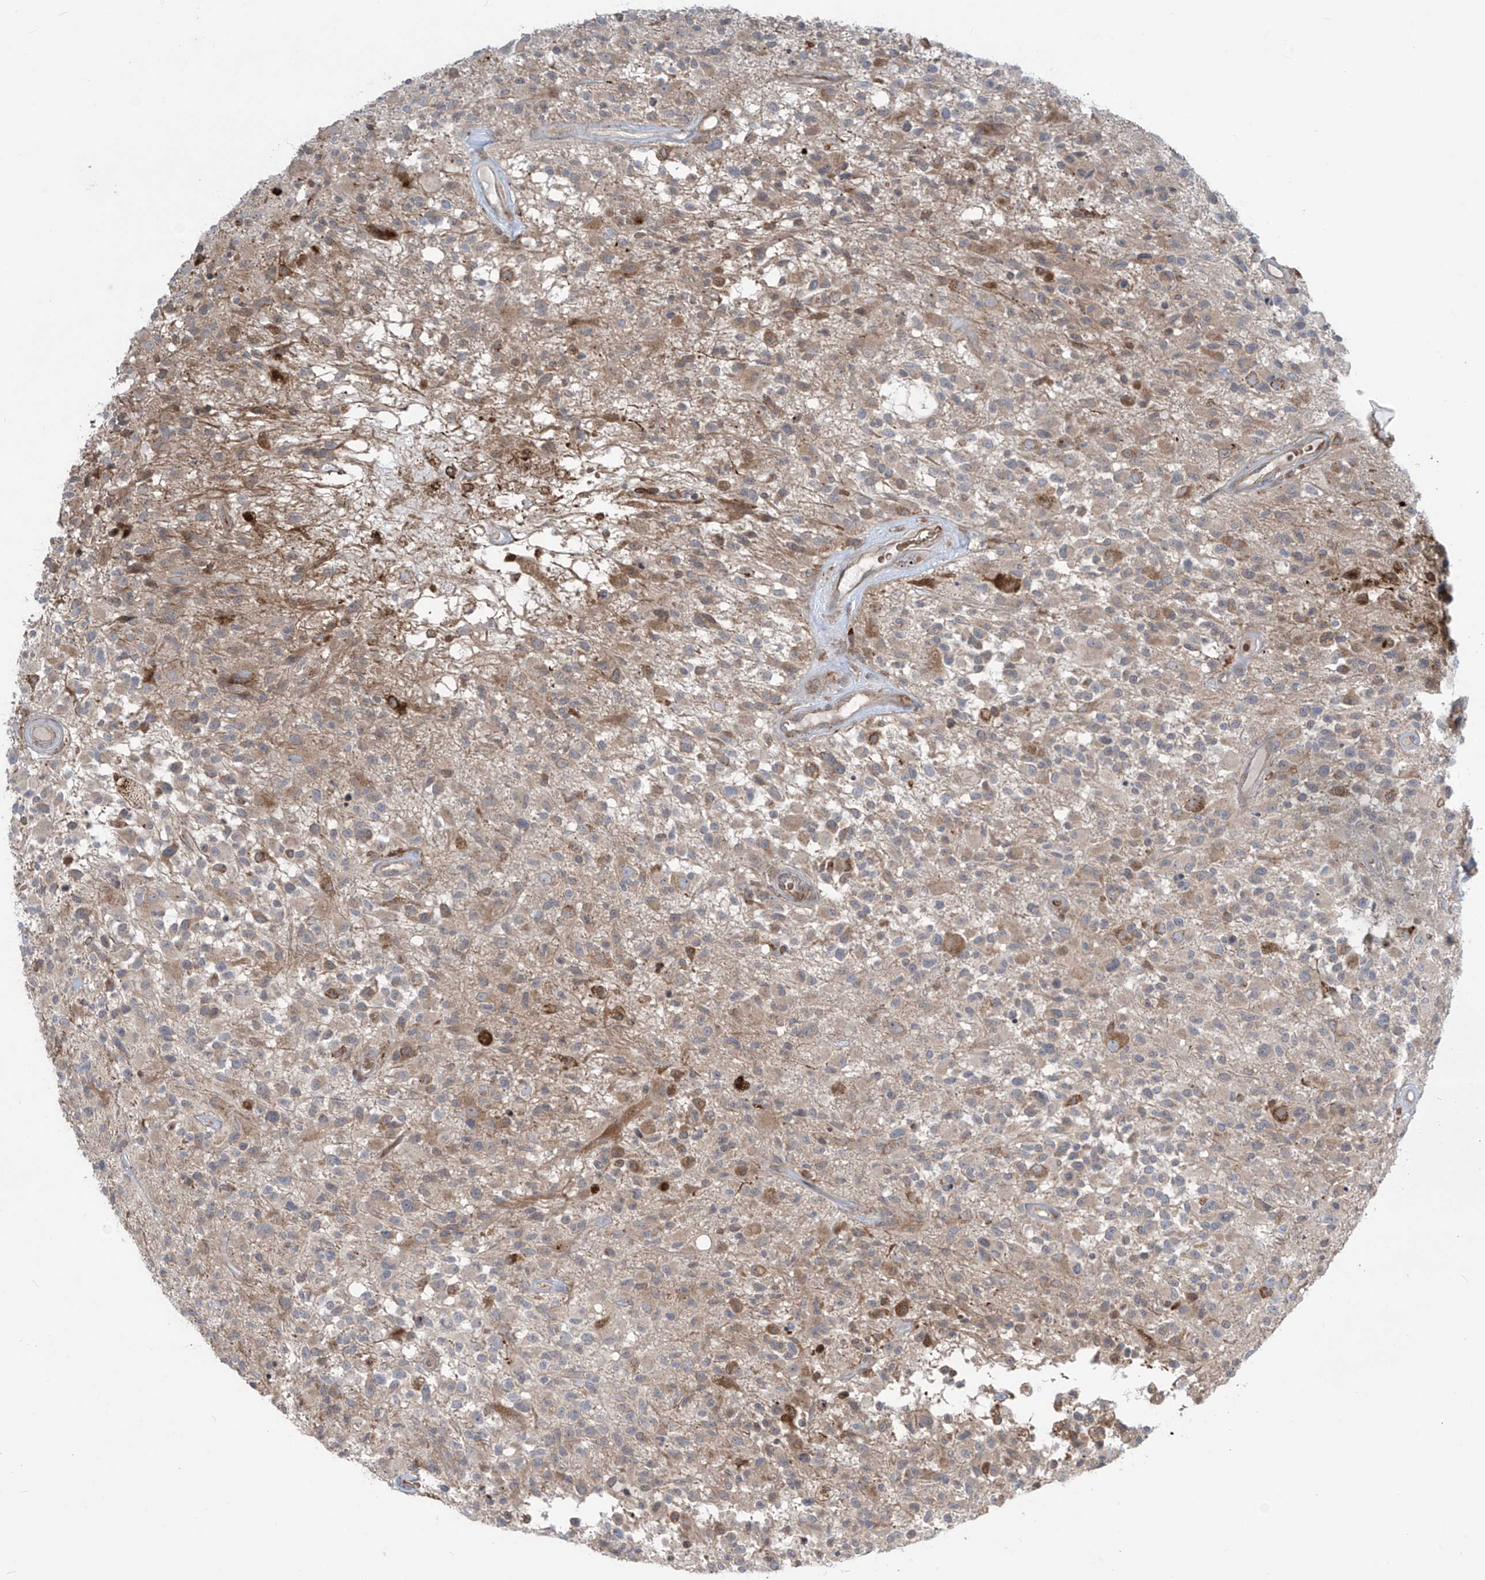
{"staining": {"intensity": "moderate", "quantity": "<25%", "location": "cytoplasmic/membranous"}, "tissue": "glioma", "cell_type": "Tumor cells", "image_type": "cancer", "snomed": [{"axis": "morphology", "description": "Glioma, malignant, High grade"}, {"axis": "morphology", "description": "Glioblastoma, NOS"}, {"axis": "topography", "description": "Brain"}], "caption": "The immunohistochemical stain shows moderate cytoplasmic/membranous expression in tumor cells of glioma tissue.", "gene": "PPAT", "patient": {"sex": "male", "age": 60}}